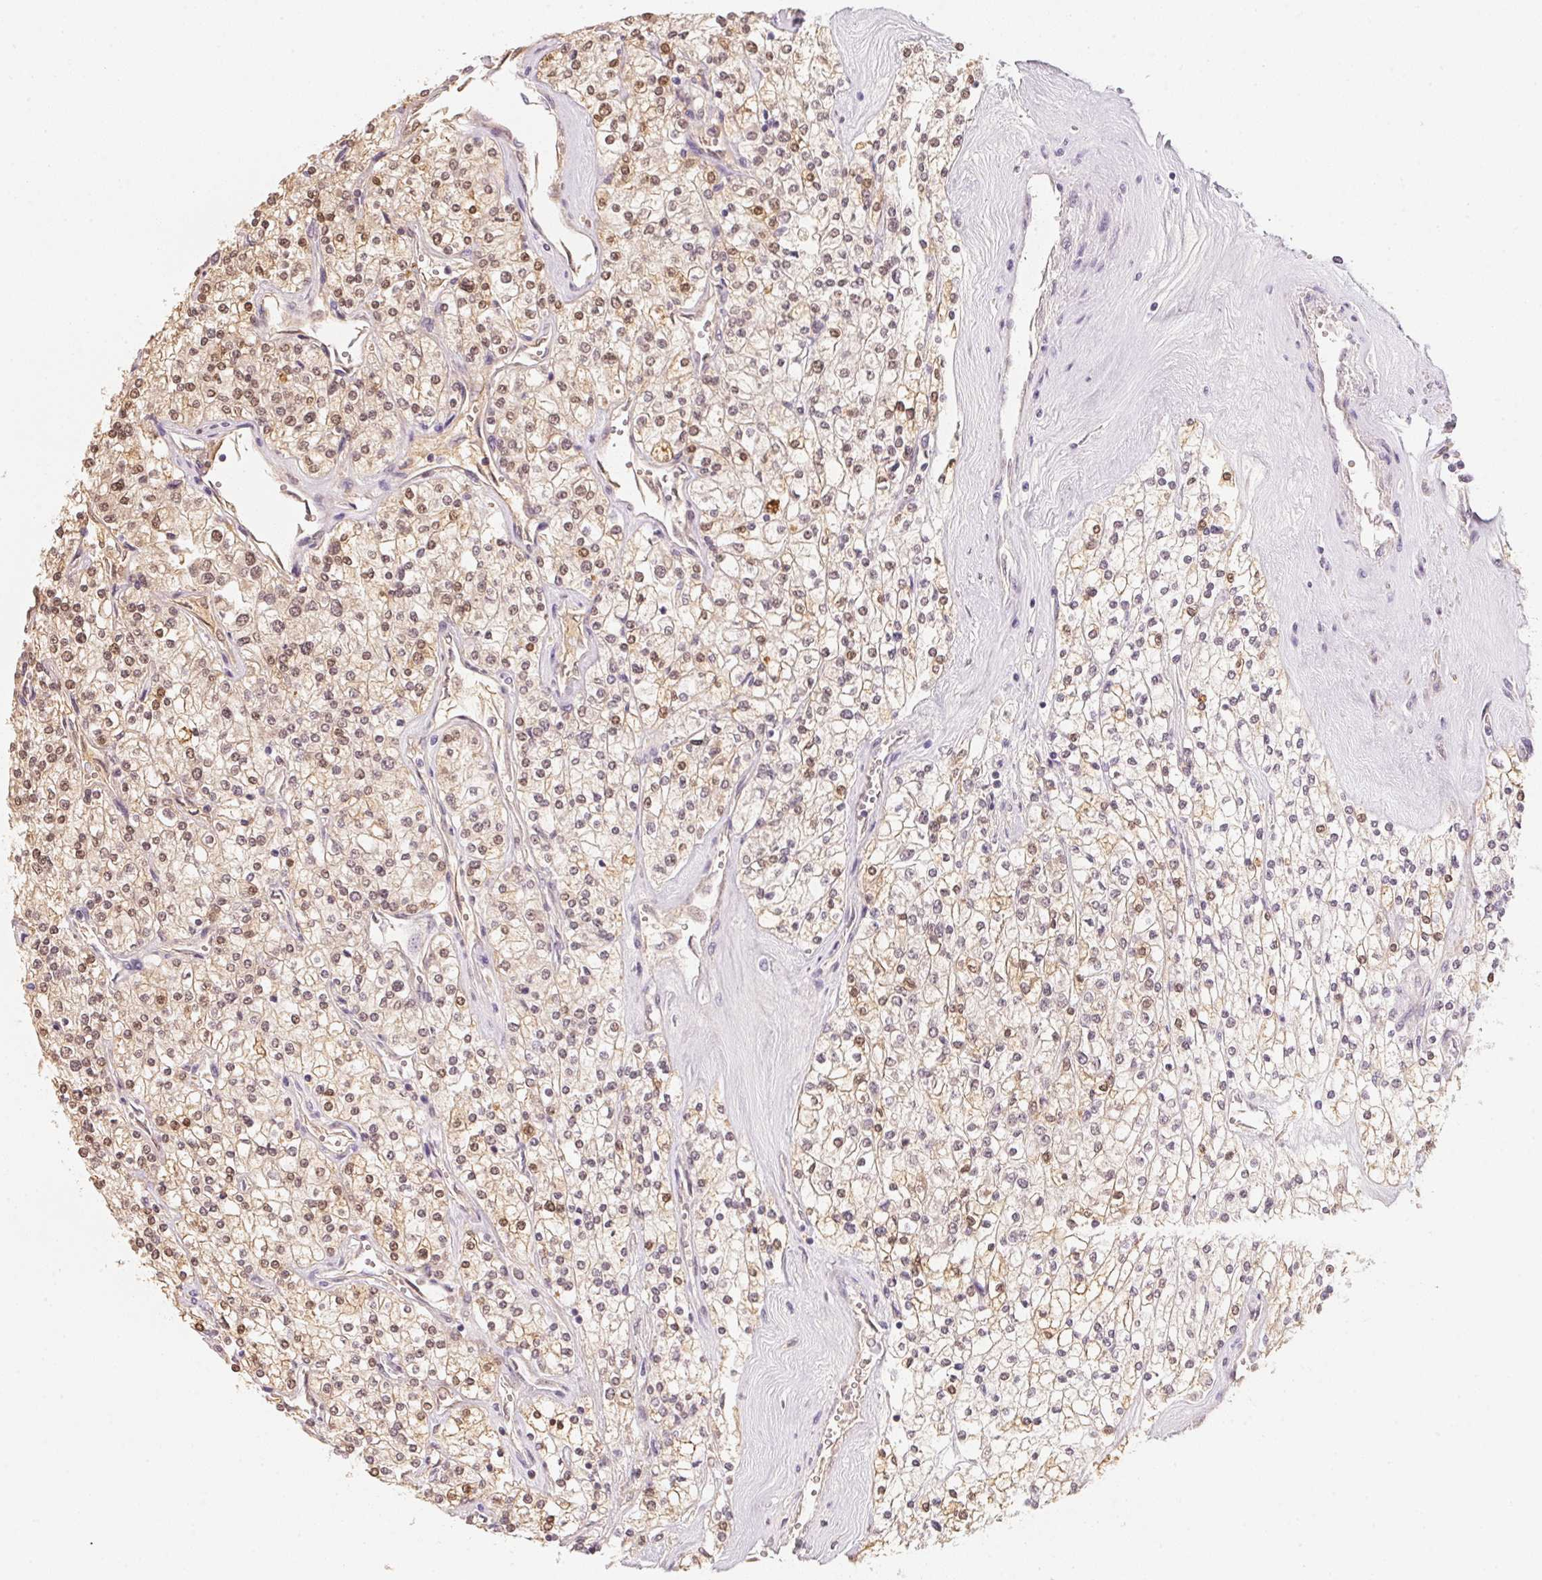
{"staining": {"intensity": "moderate", "quantity": "25%-75%", "location": "cytoplasmic/membranous,nuclear"}, "tissue": "renal cancer", "cell_type": "Tumor cells", "image_type": "cancer", "snomed": [{"axis": "morphology", "description": "Adenocarcinoma, NOS"}, {"axis": "topography", "description": "Kidney"}], "caption": "Human renal adenocarcinoma stained for a protein (brown) reveals moderate cytoplasmic/membranous and nuclear positive positivity in about 25%-75% of tumor cells.", "gene": "CFAP276", "patient": {"sex": "male", "age": 80}}